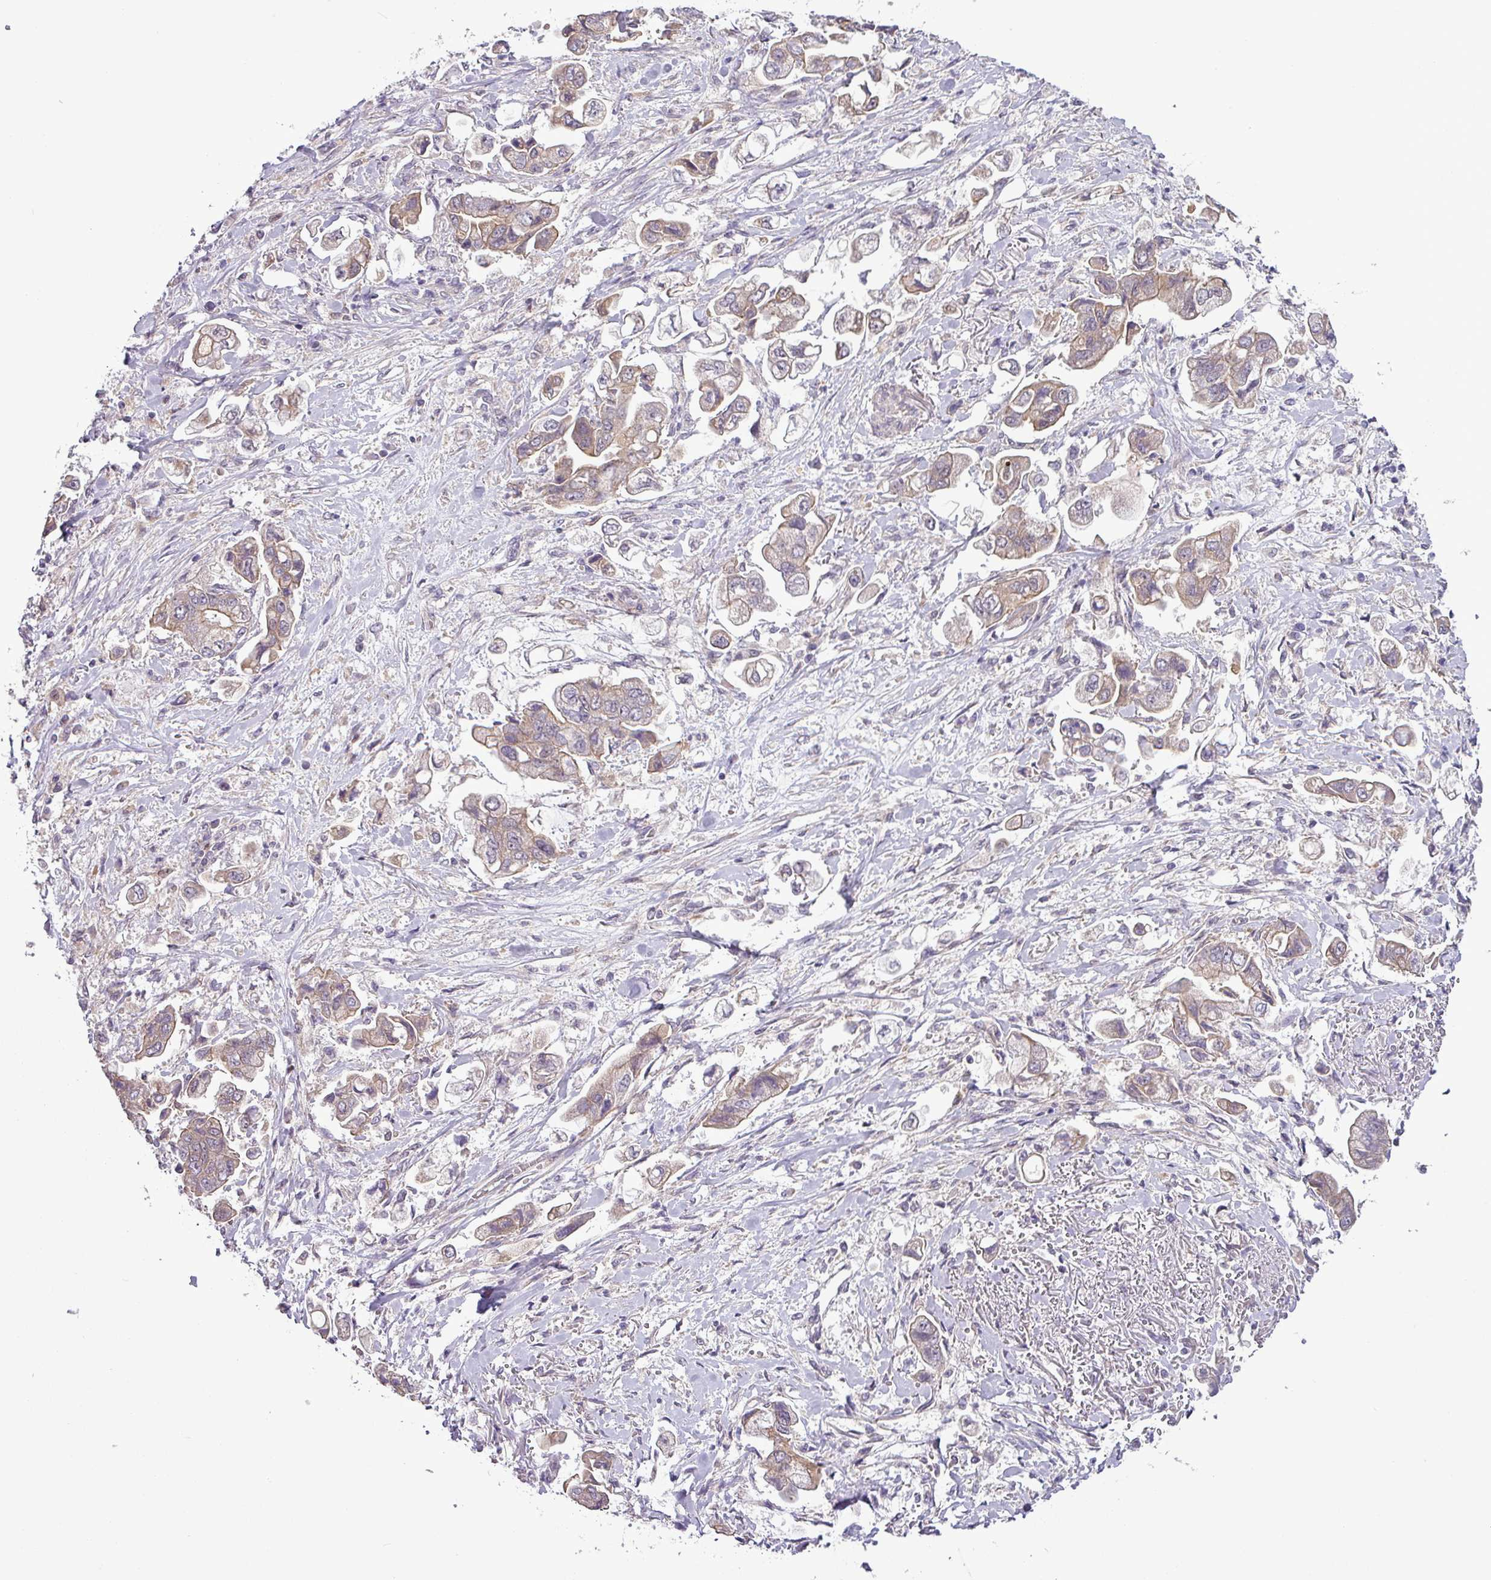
{"staining": {"intensity": "moderate", "quantity": "25%-75%", "location": "cytoplasmic/membranous"}, "tissue": "stomach cancer", "cell_type": "Tumor cells", "image_type": "cancer", "snomed": [{"axis": "morphology", "description": "Adenocarcinoma, NOS"}, {"axis": "topography", "description": "Stomach"}], "caption": "This histopathology image exhibits adenocarcinoma (stomach) stained with IHC to label a protein in brown. The cytoplasmic/membranous of tumor cells show moderate positivity for the protein. Nuclei are counter-stained blue.", "gene": "ZNF217", "patient": {"sex": "male", "age": 62}}